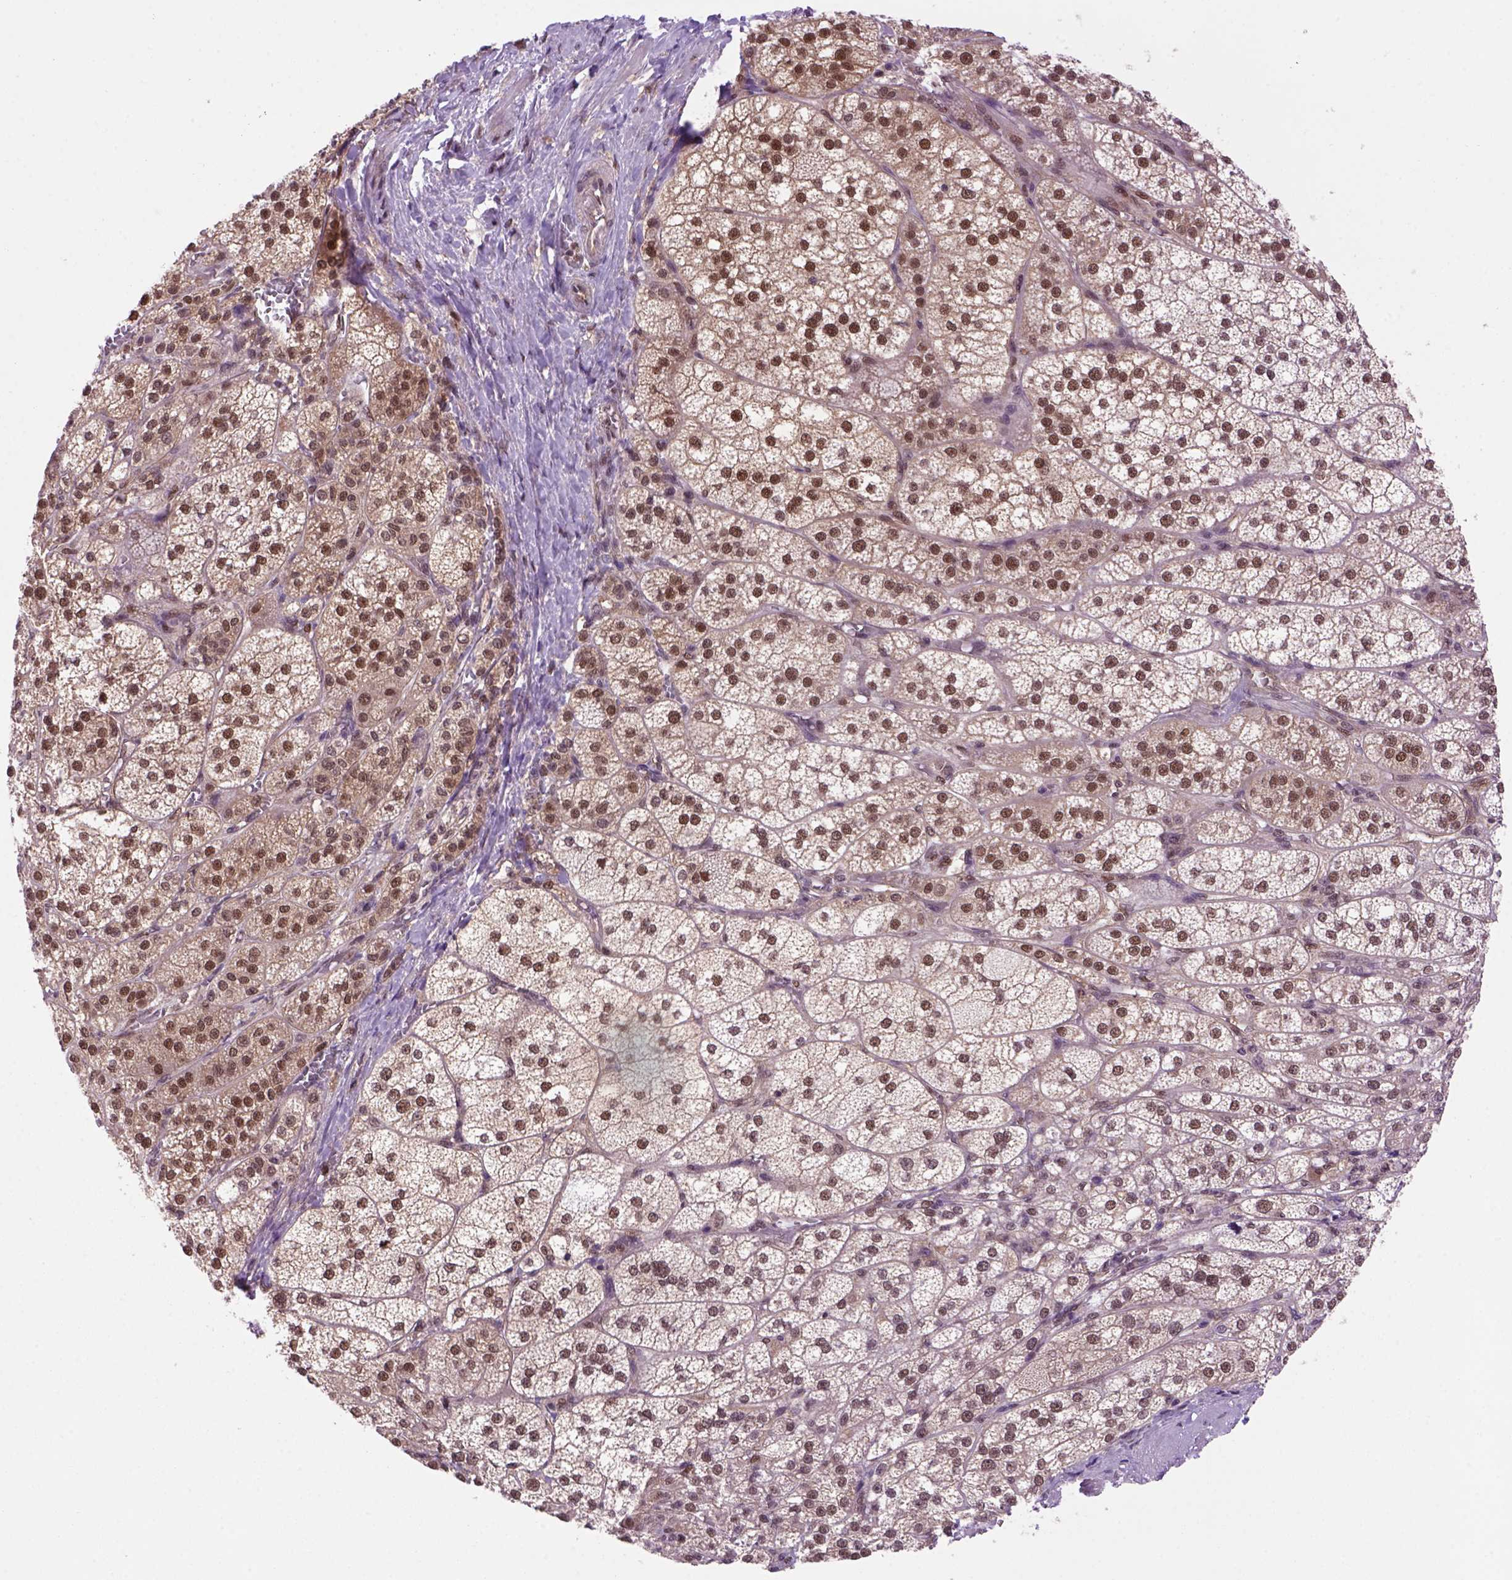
{"staining": {"intensity": "strong", "quantity": ">75%", "location": "cytoplasmic/membranous,nuclear"}, "tissue": "adrenal gland", "cell_type": "Glandular cells", "image_type": "normal", "snomed": [{"axis": "morphology", "description": "Normal tissue, NOS"}, {"axis": "topography", "description": "Adrenal gland"}], "caption": "A high-resolution histopathology image shows IHC staining of normal adrenal gland, which reveals strong cytoplasmic/membranous,nuclear expression in approximately >75% of glandular cells. Using DAB (brown) and hematoxylin (blue) stains, captured at high magnification using brightfield microscopy.", "gene": "PSMC2", "patient": {"sex": "female", "age": 60}}